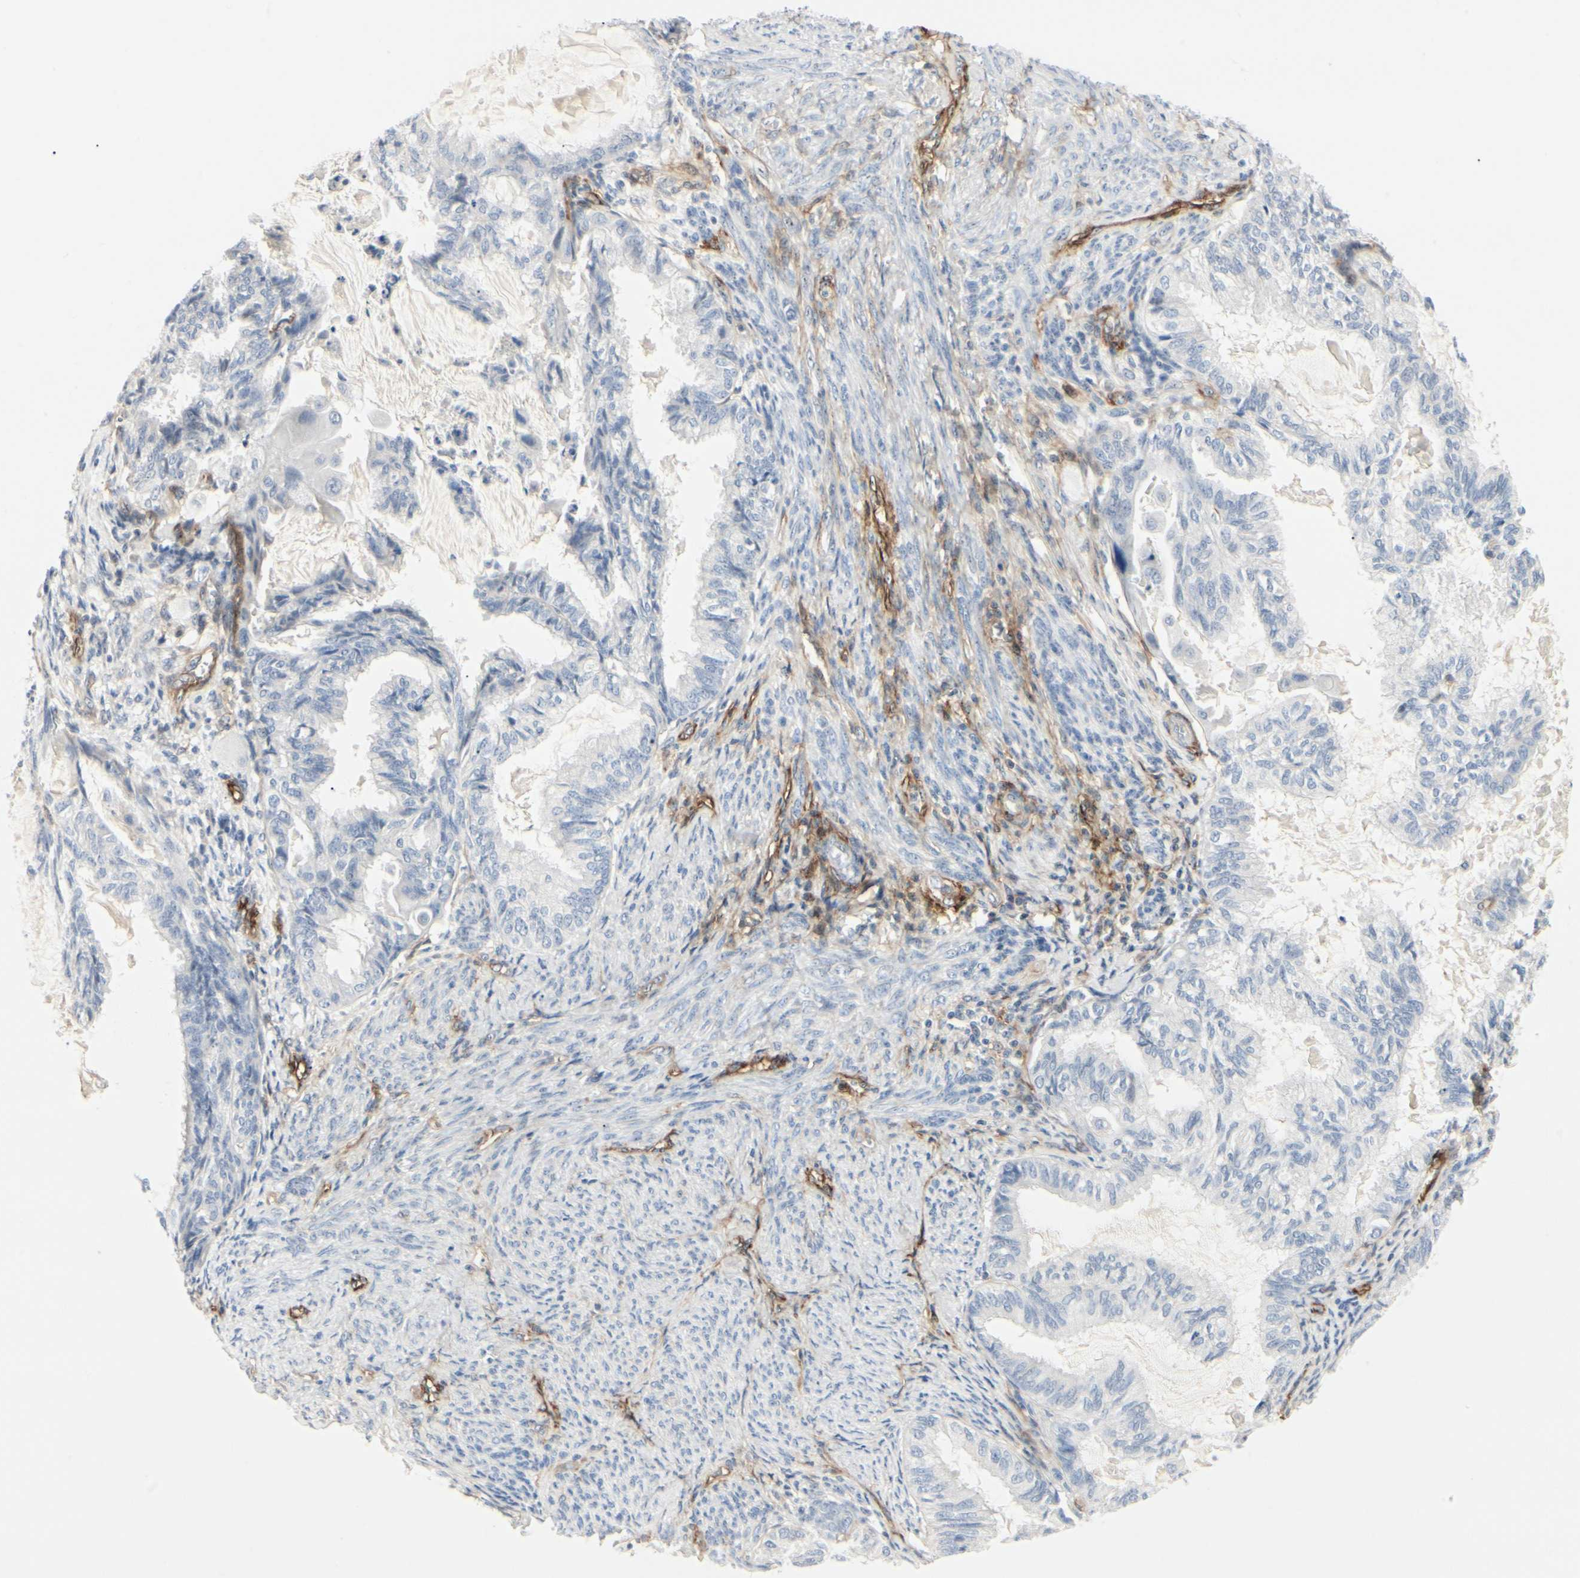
{"staining": {"intensity": "negative", "quantity": "none", "location": "none"}, "tissue": "cervical cancer", "cell_type": "Tumor cells", "image_type": "cancer", "snomed": [{"axis": "morphology", "description": "Normal tissue, NOS"}, {"axis": "morphology", "description": "Adenocarcinoma, NOS"}, {"axis": "topography", "description": "Cervix"}, {"axis": "topography", "description": "Endometrium"}], "caption": "There is no significant positivity in tumor cells of adenocarcinoma (cervical). (Immunohistochemistry (ihc), brightfield microscopy, high magnification).", "gene": "GGT5", "patient": {"sex": "female", "age": 86}}